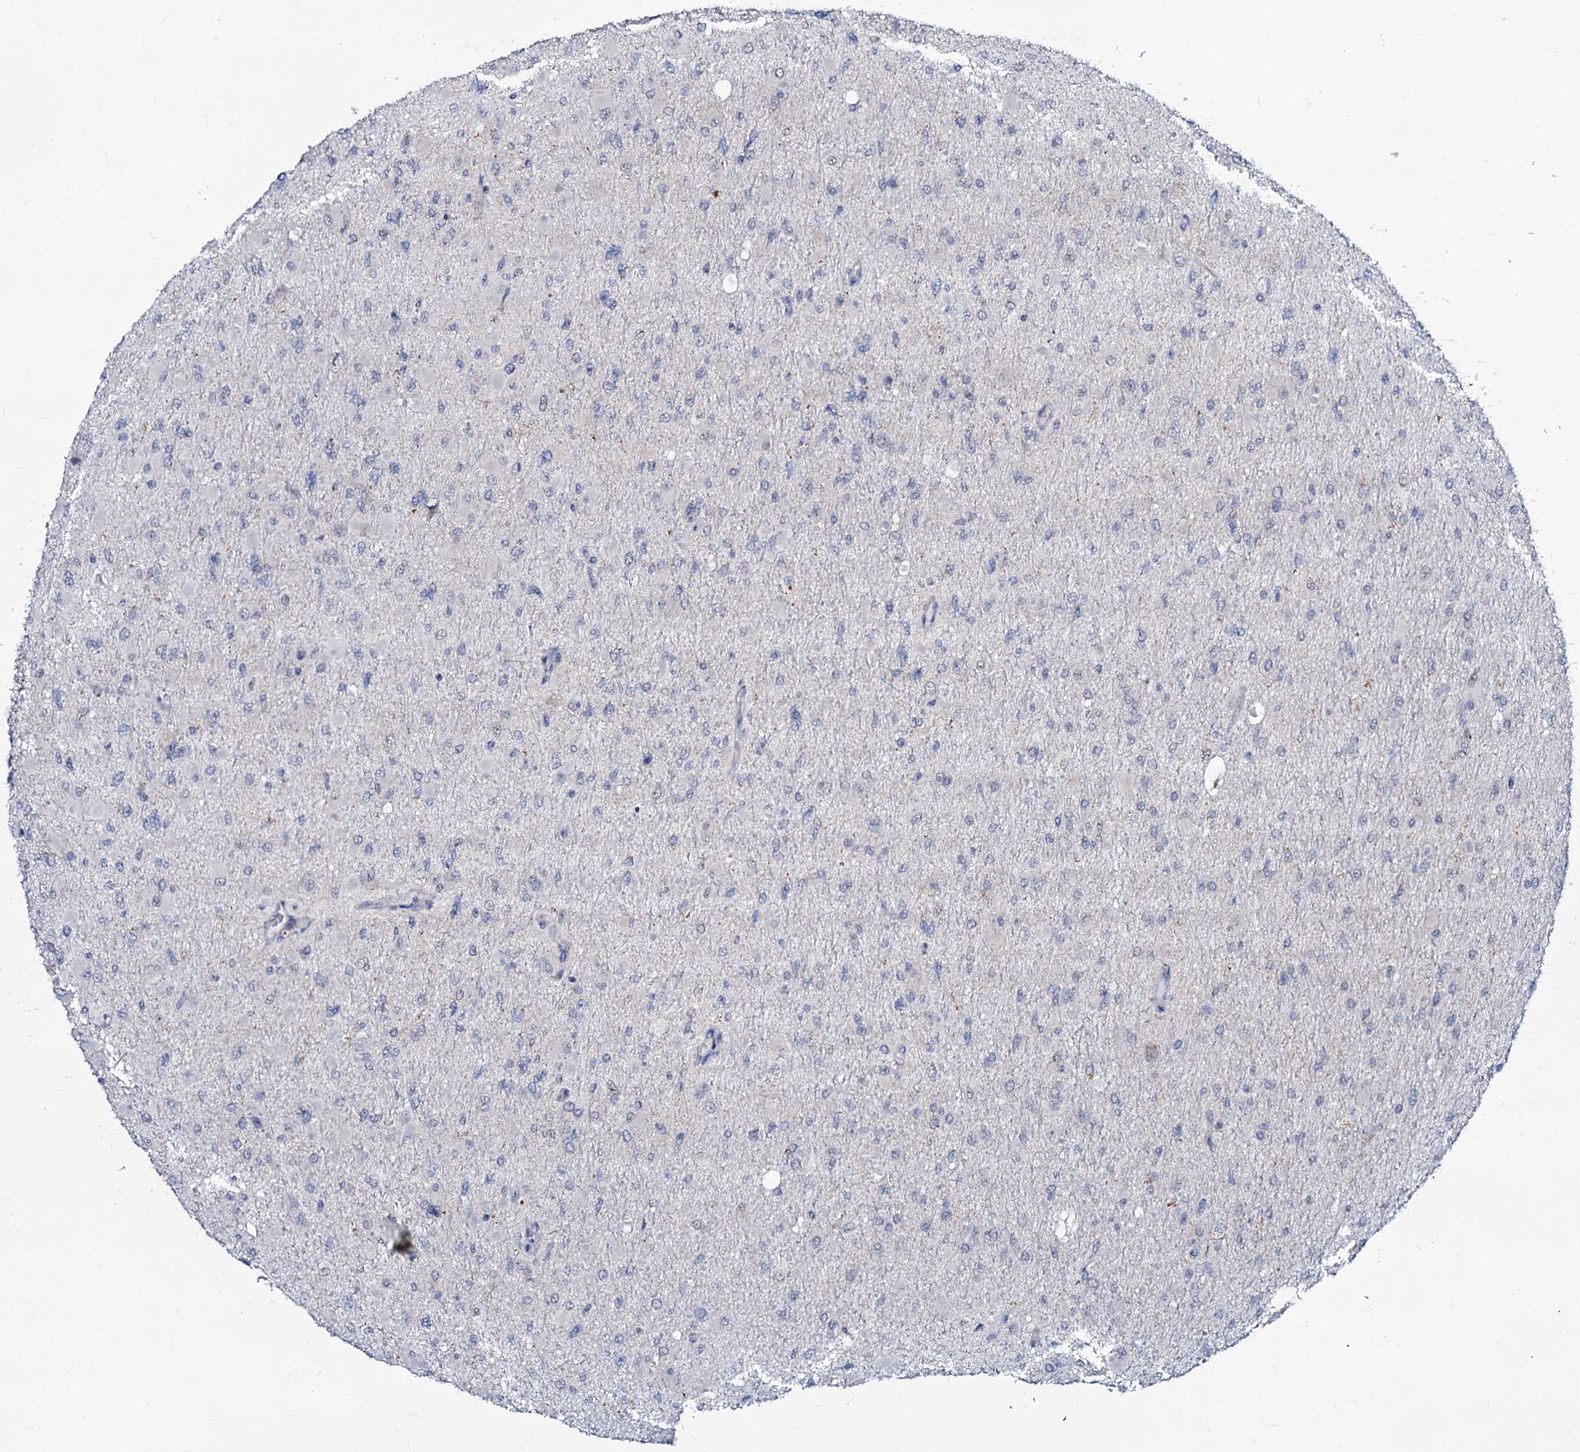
{"staining": {"intensity": "negative", "quantity": "none", "location": "none"}, "tissue": "glioma", "cell_type": "Tumor cells", "image_type": "cancer", "snomed": [{"axis": "morphology", "description": "Glioma, malignant, High grade"}, {"axis": "topography", "description": "Cerebral cortex"}], "caption": "IHC of glioma displays no positivity in tumor cells.", "gene": "MRPL51", "patient": {"sex": "female", "age": 36}}